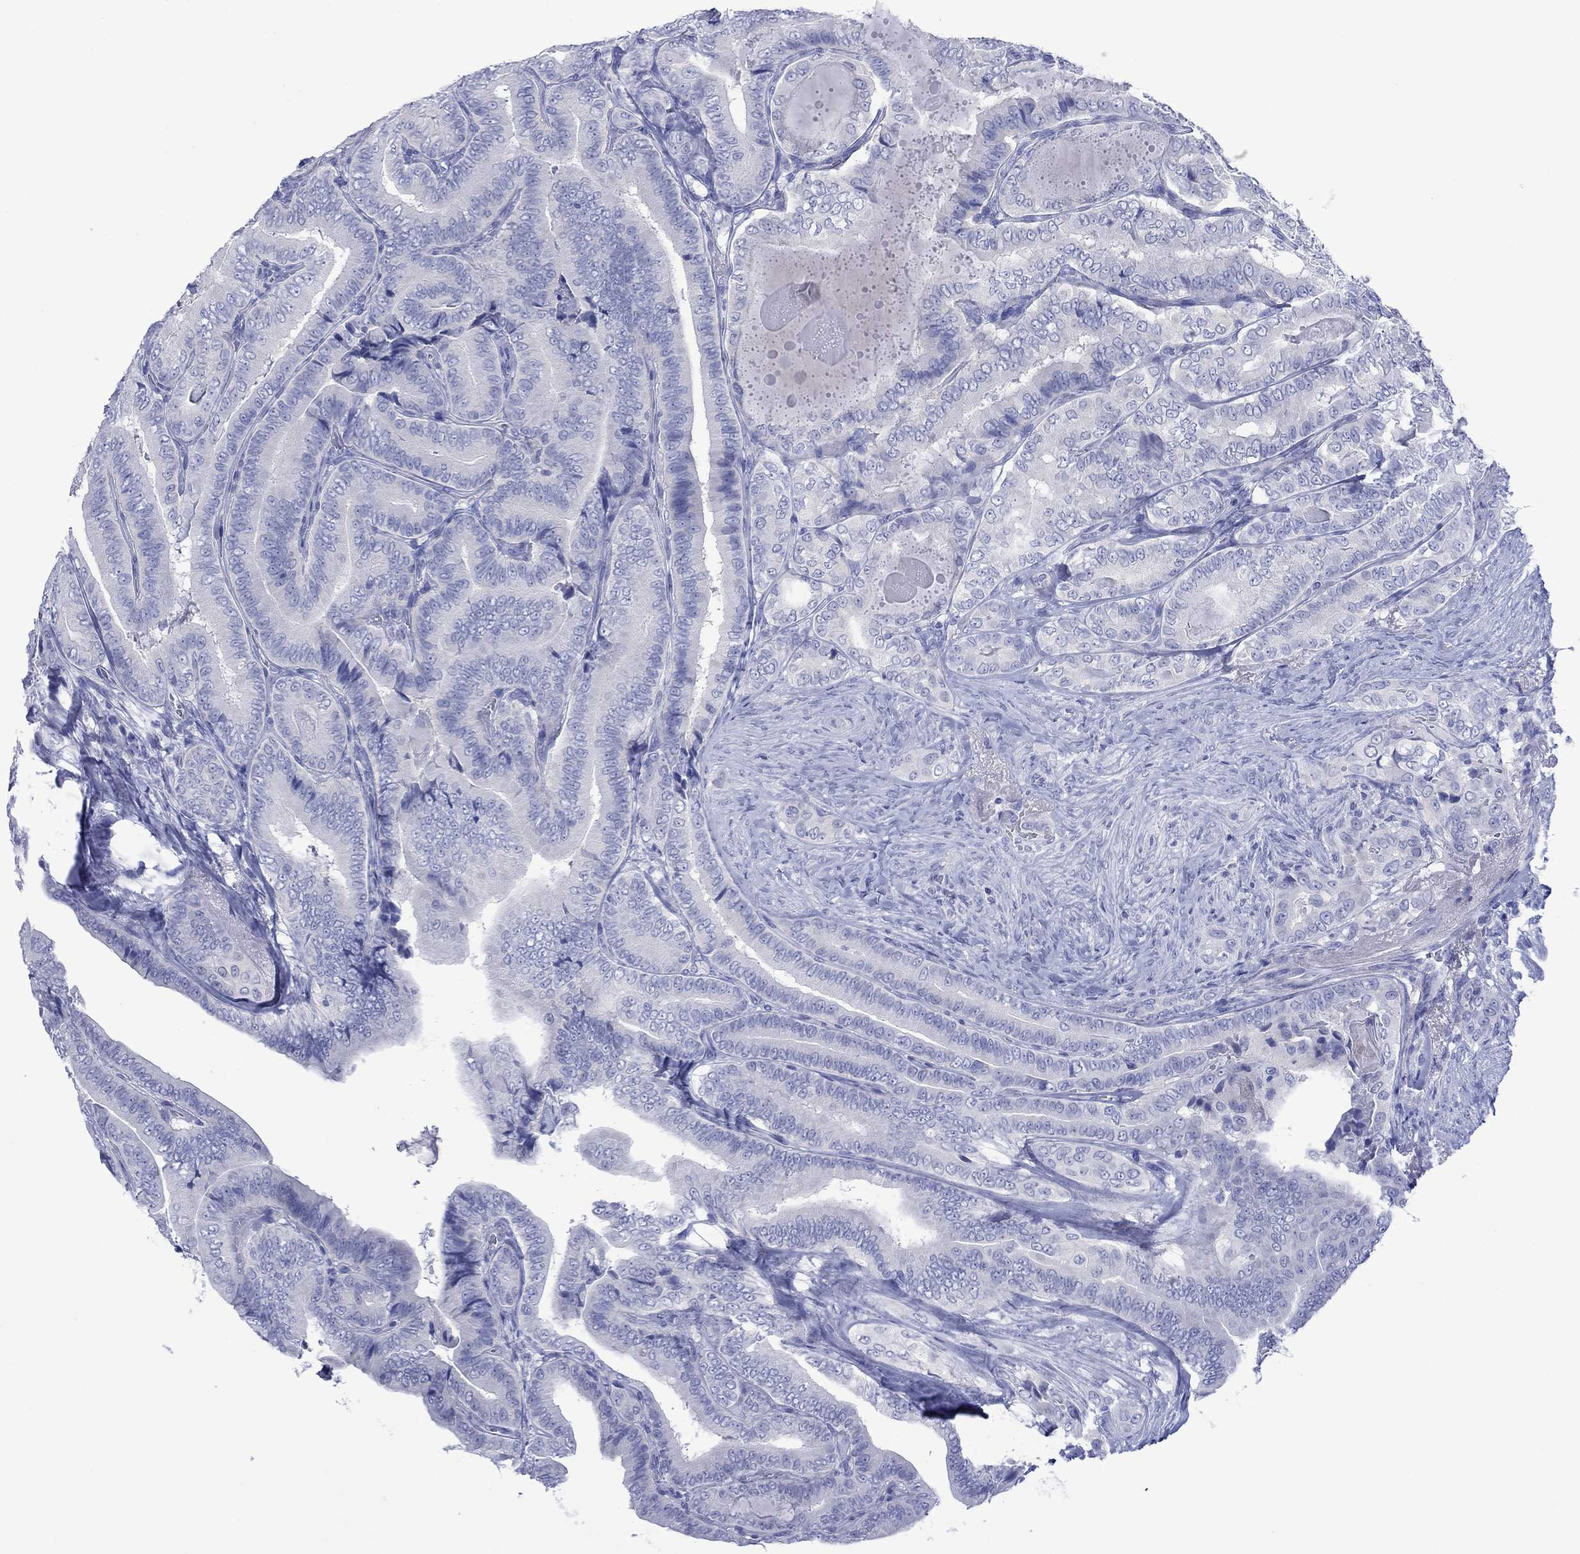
{"staining": {"intensity": "negative", "quantity": "none", "location": "none"}, "tissue": "thyroid cancer", "cell_type": "Tumor cells", "image_type": "cancer", "snomed": [{"axis": "morphology", "description": "Papillary adenocarcinoma, NOS"}, {"axis": "topography", "description": "Thyroid gland"}], "caption": "DAB (3,3'-diaminobenzidine) immunohistochemical staining of human thyroid papillary adenocarcinoma reveals no significant positivity in tumor cells.", "gene": "MLANA", "patient": {"sex": "male", "age": 61}}